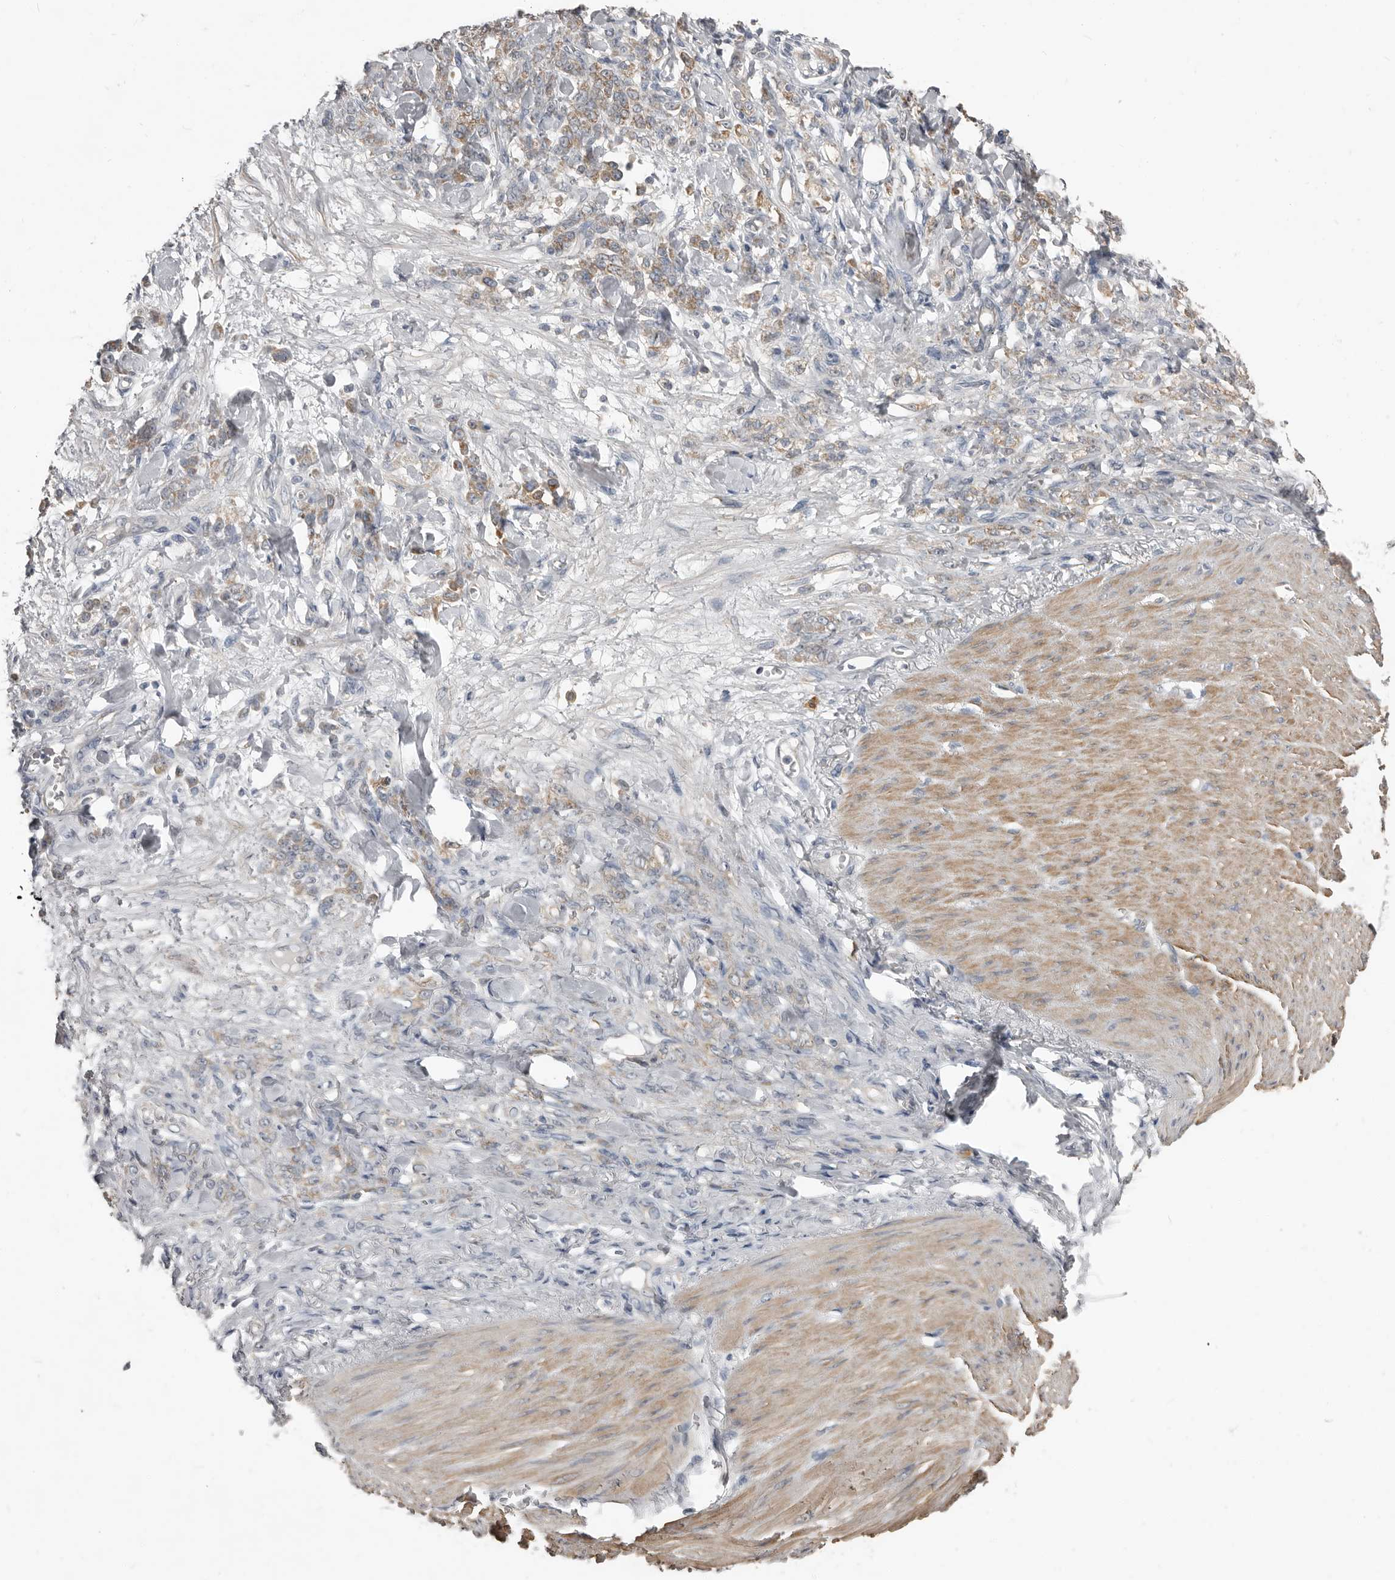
{"staining": {"intensity": "moderate", "quantity": "25%-75%", "location": "cytoplasmic/membranous"}, "tissue": "stomach cancer", "cell_type": "Tumor cells", "image_type": "cancer", "snomed": [{"axis": "morphology", "description": "Normal tissue, NOS"}, {"axis": "morphology", "description": "Adenocarcinoma, NOS"}, {"axis": "topography", "description": "Stomach"}], "caption": "A photomicrograph of human stomach cancer (adenocarcinoma) stained for a protein reveals moderate cytoplasmic/membranous brown staining in tumor cells.", "gene": "AKNAD1", "patient": {"sex": "male", "age": 82}}